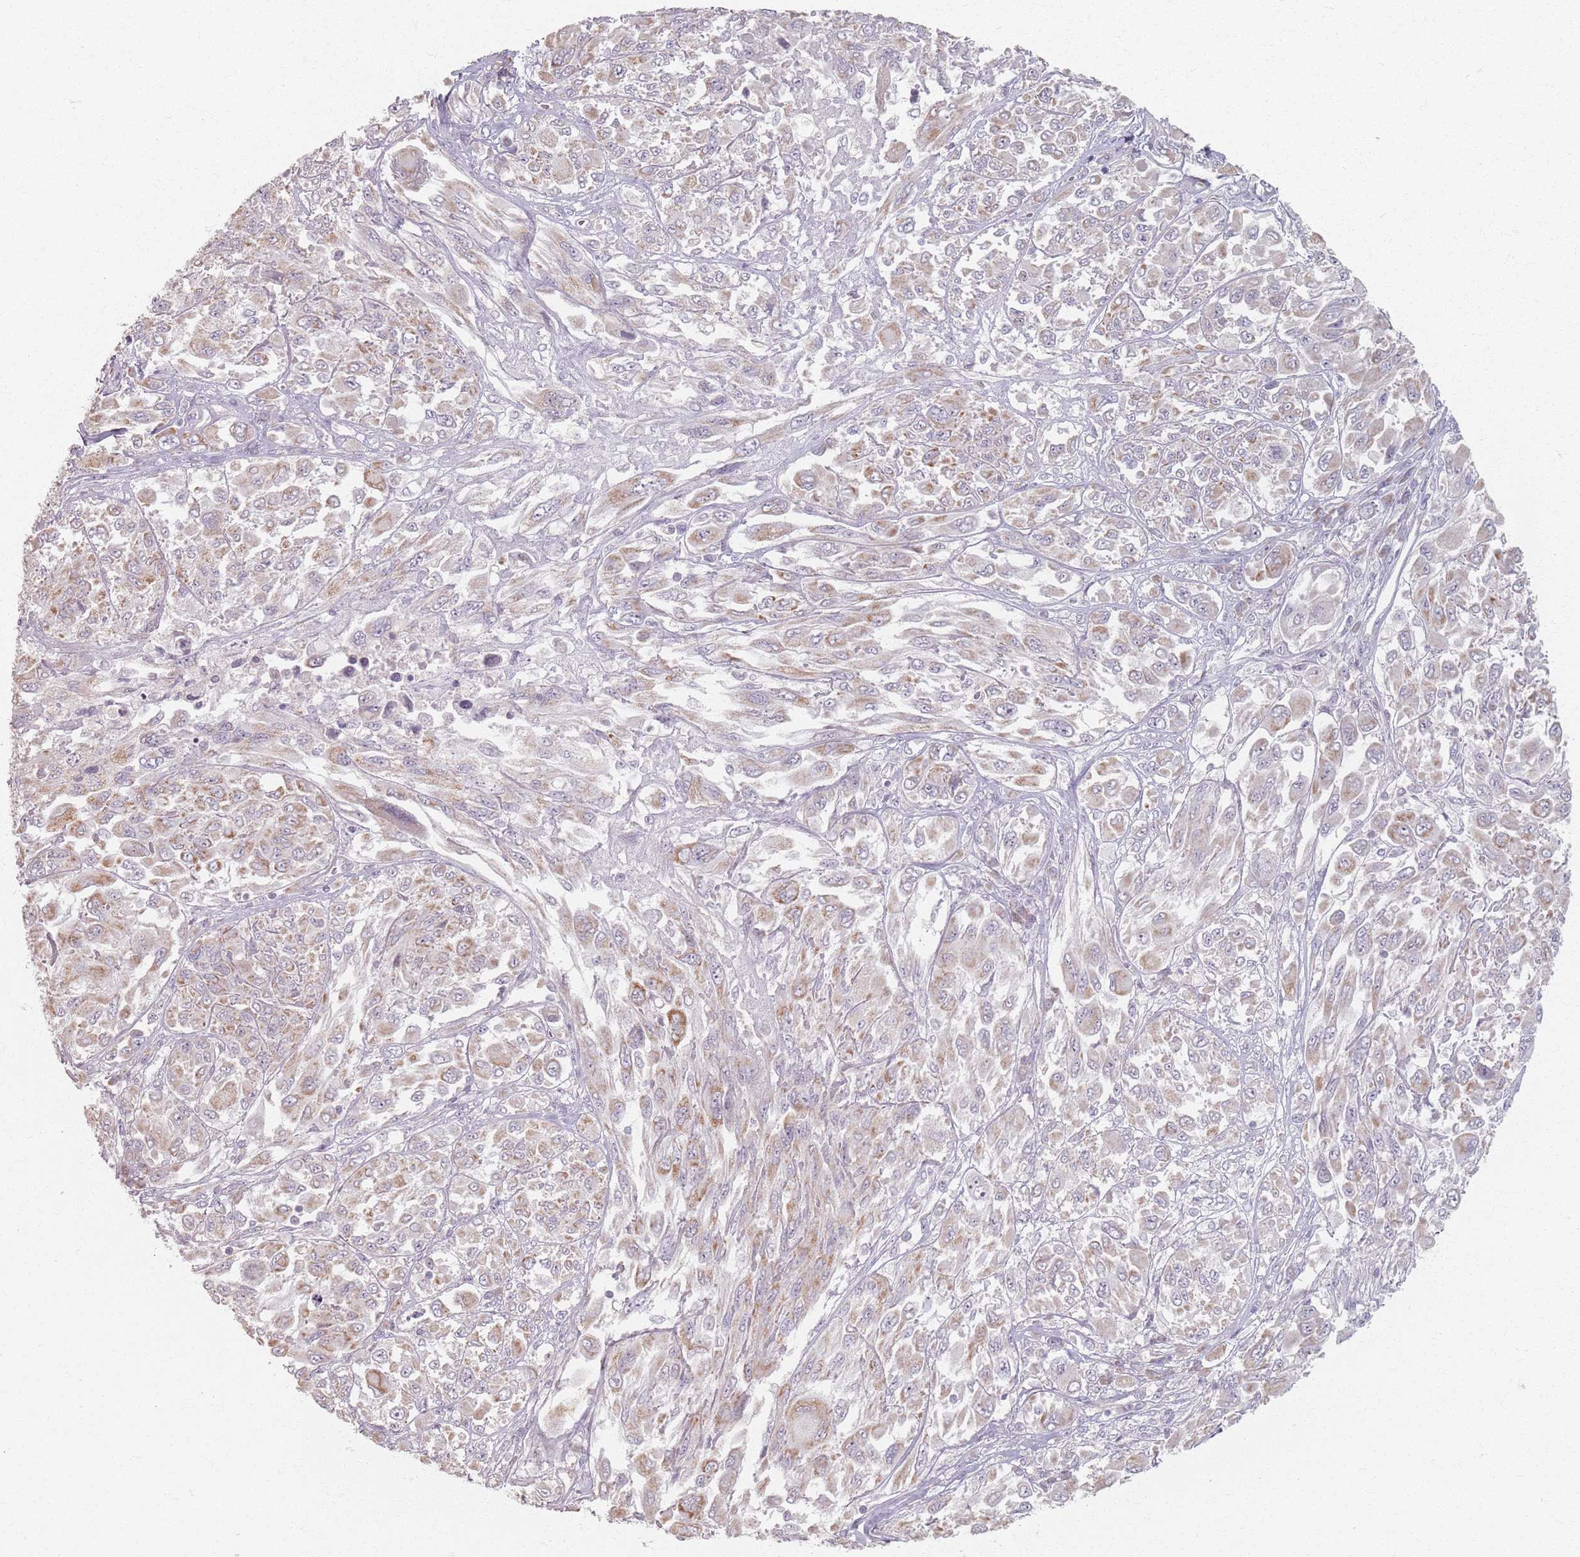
{"staining": {"intensity": "weak", "quantity": "<25%", "location": "cytoplasmic/membranous"}, "tissue": "melanoma", "cell_type": "Tumor cells", "image_type": "cancer", "snomed": [{"axis": "morphology", "description": "Malignant melanoma, NOS"}, {"axis": "topography", "description": "Skin"}], "caption": "A high-resolution micrograph shows immunohistochemistry staining of malignant melanoma, which shows no significant staining in tumor cells.", "gene": "PKD2L2", "patient": {"sex": "female", "age": 91}}